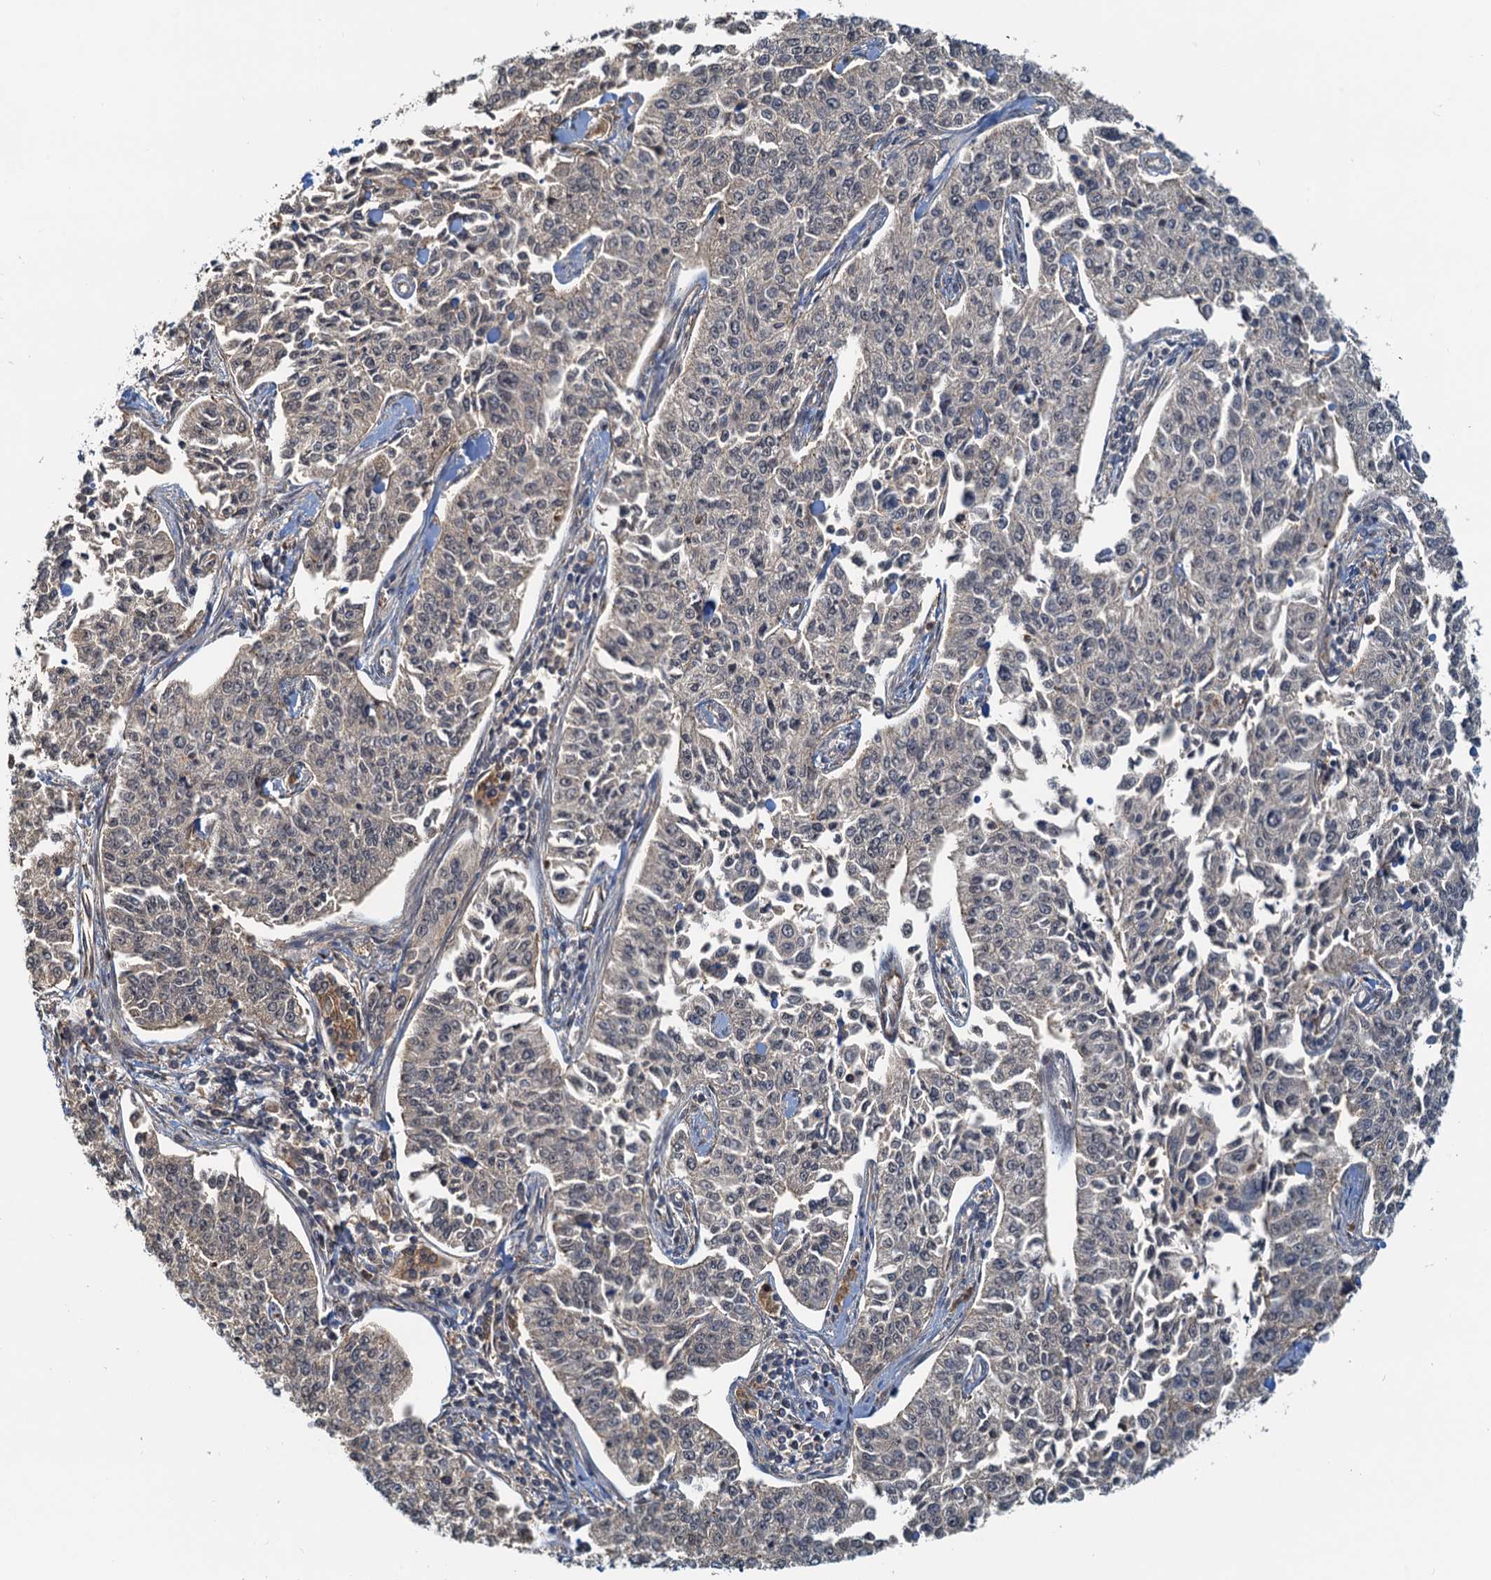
{"staining": {"intensity": "negative", "quantity": "none", "location": "none"}, "tissue": "cervical cancer", "cell_type": "Tumor cells", "image_type": "cancer", "snomed": [{"axis": "morphology", "description": "Squamous cell carcinoma, NOS"}, {"axis": "topography", "description": "Cervix"}], "caption": "A high-resolution image shows immunohistochemistry (IHC) staining of cervical squamous cell carcinoma, which demonstrates no significant expression in tumor cells.", "gene": "SPINDOC", "patient": {"sex": "female", "age": 35}}